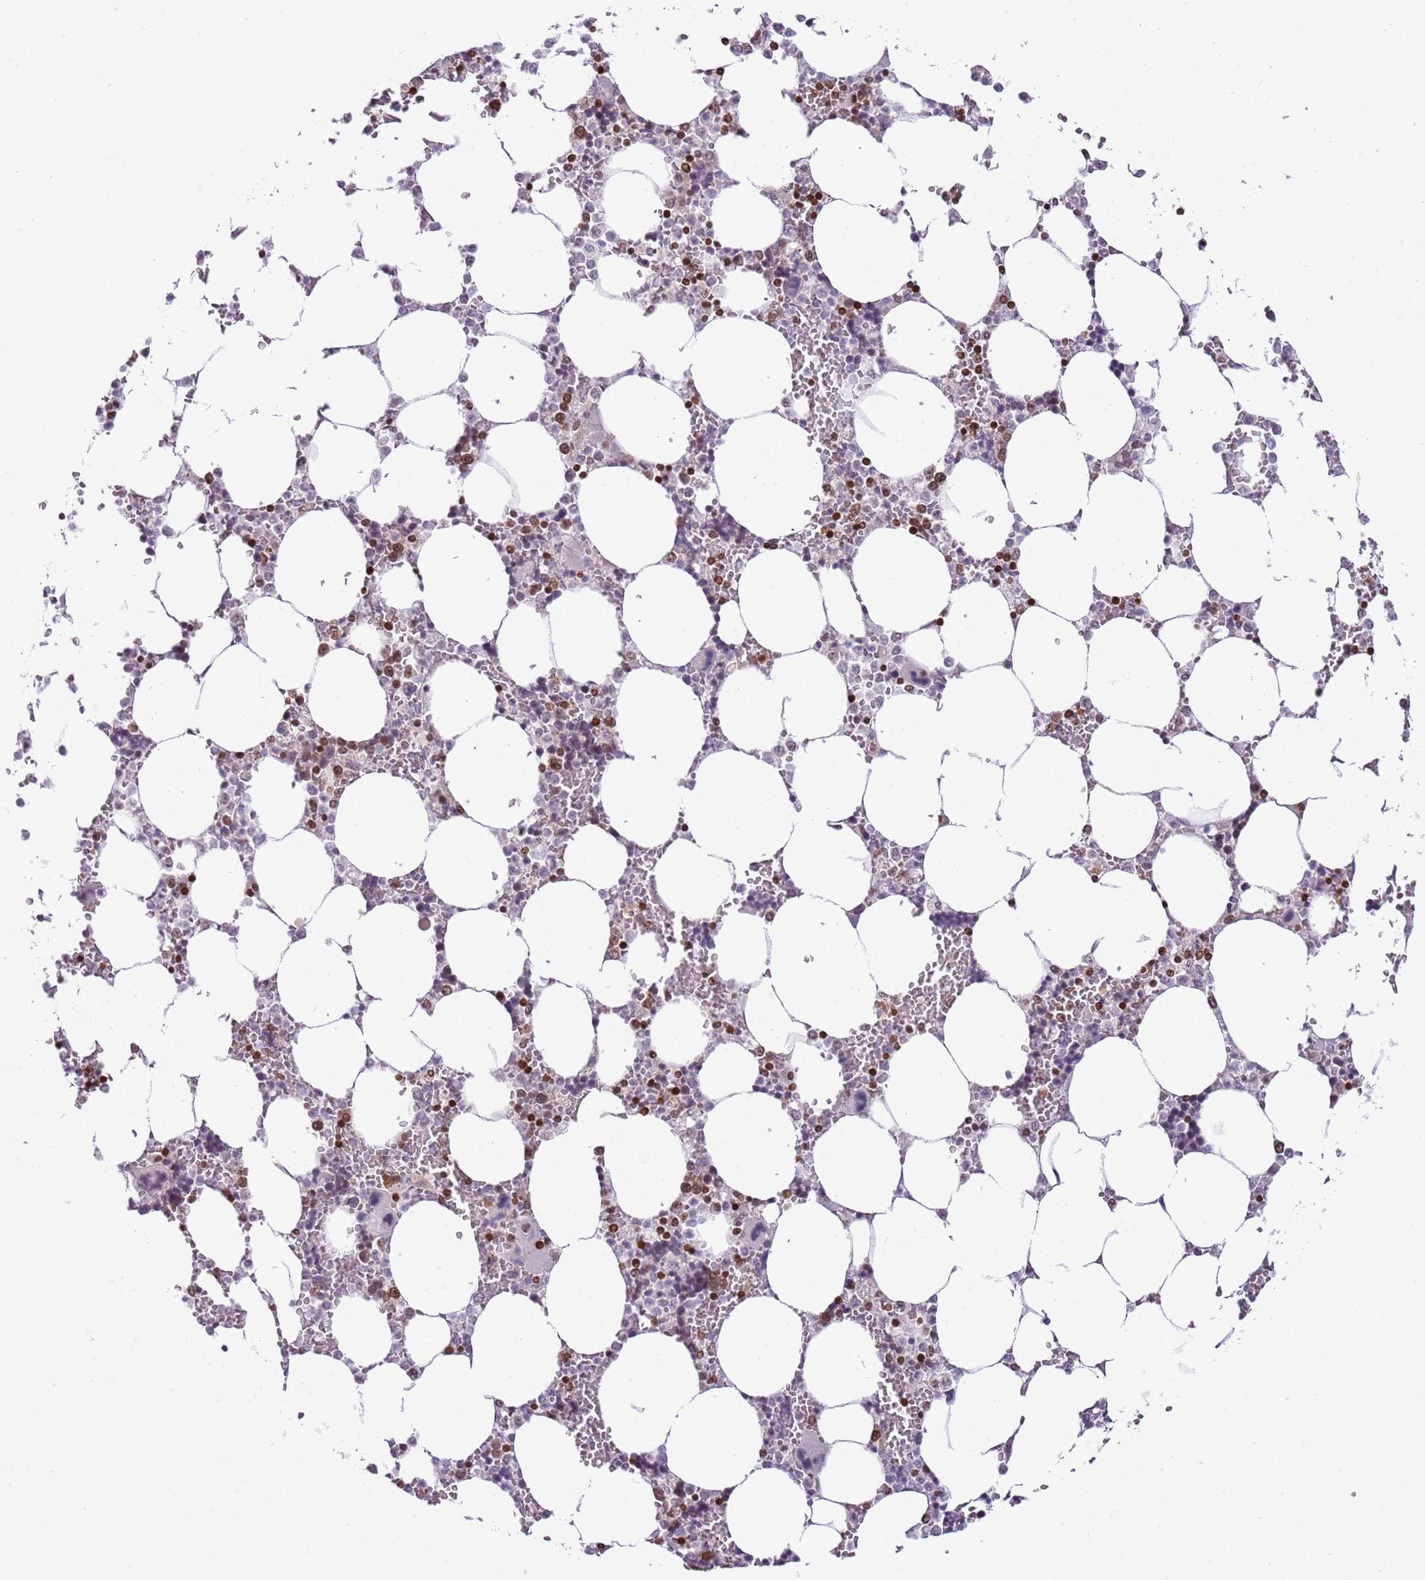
{"staining": {"intensity": "moderate", "quantity": "25%-75%", "location": "nuclear"}, "tissue": "bone marrow", "cell_type": "Hematopoietic cells", "image_type": "normal", "snomed": [{"axis": "morphology", "description": "Normal tissue, NOS"}, {"axis": "topography", "description": "Bone marrow"}], "caption": "DAB (3,3'-diaminobenzidine) immunohistochemical staining of normal bone marrow demonstrates moderate nuclear protein staining in approximately 25%-75% of hematopoietic cells. The staining was performed using DAB (3,3'-diaminobenzidine), with brown indicating positive protein expression. Nuclei are stained blue with hematoxylin.", "gene": "SELENOH", "patient": {"sex": "male", "age": 64}}